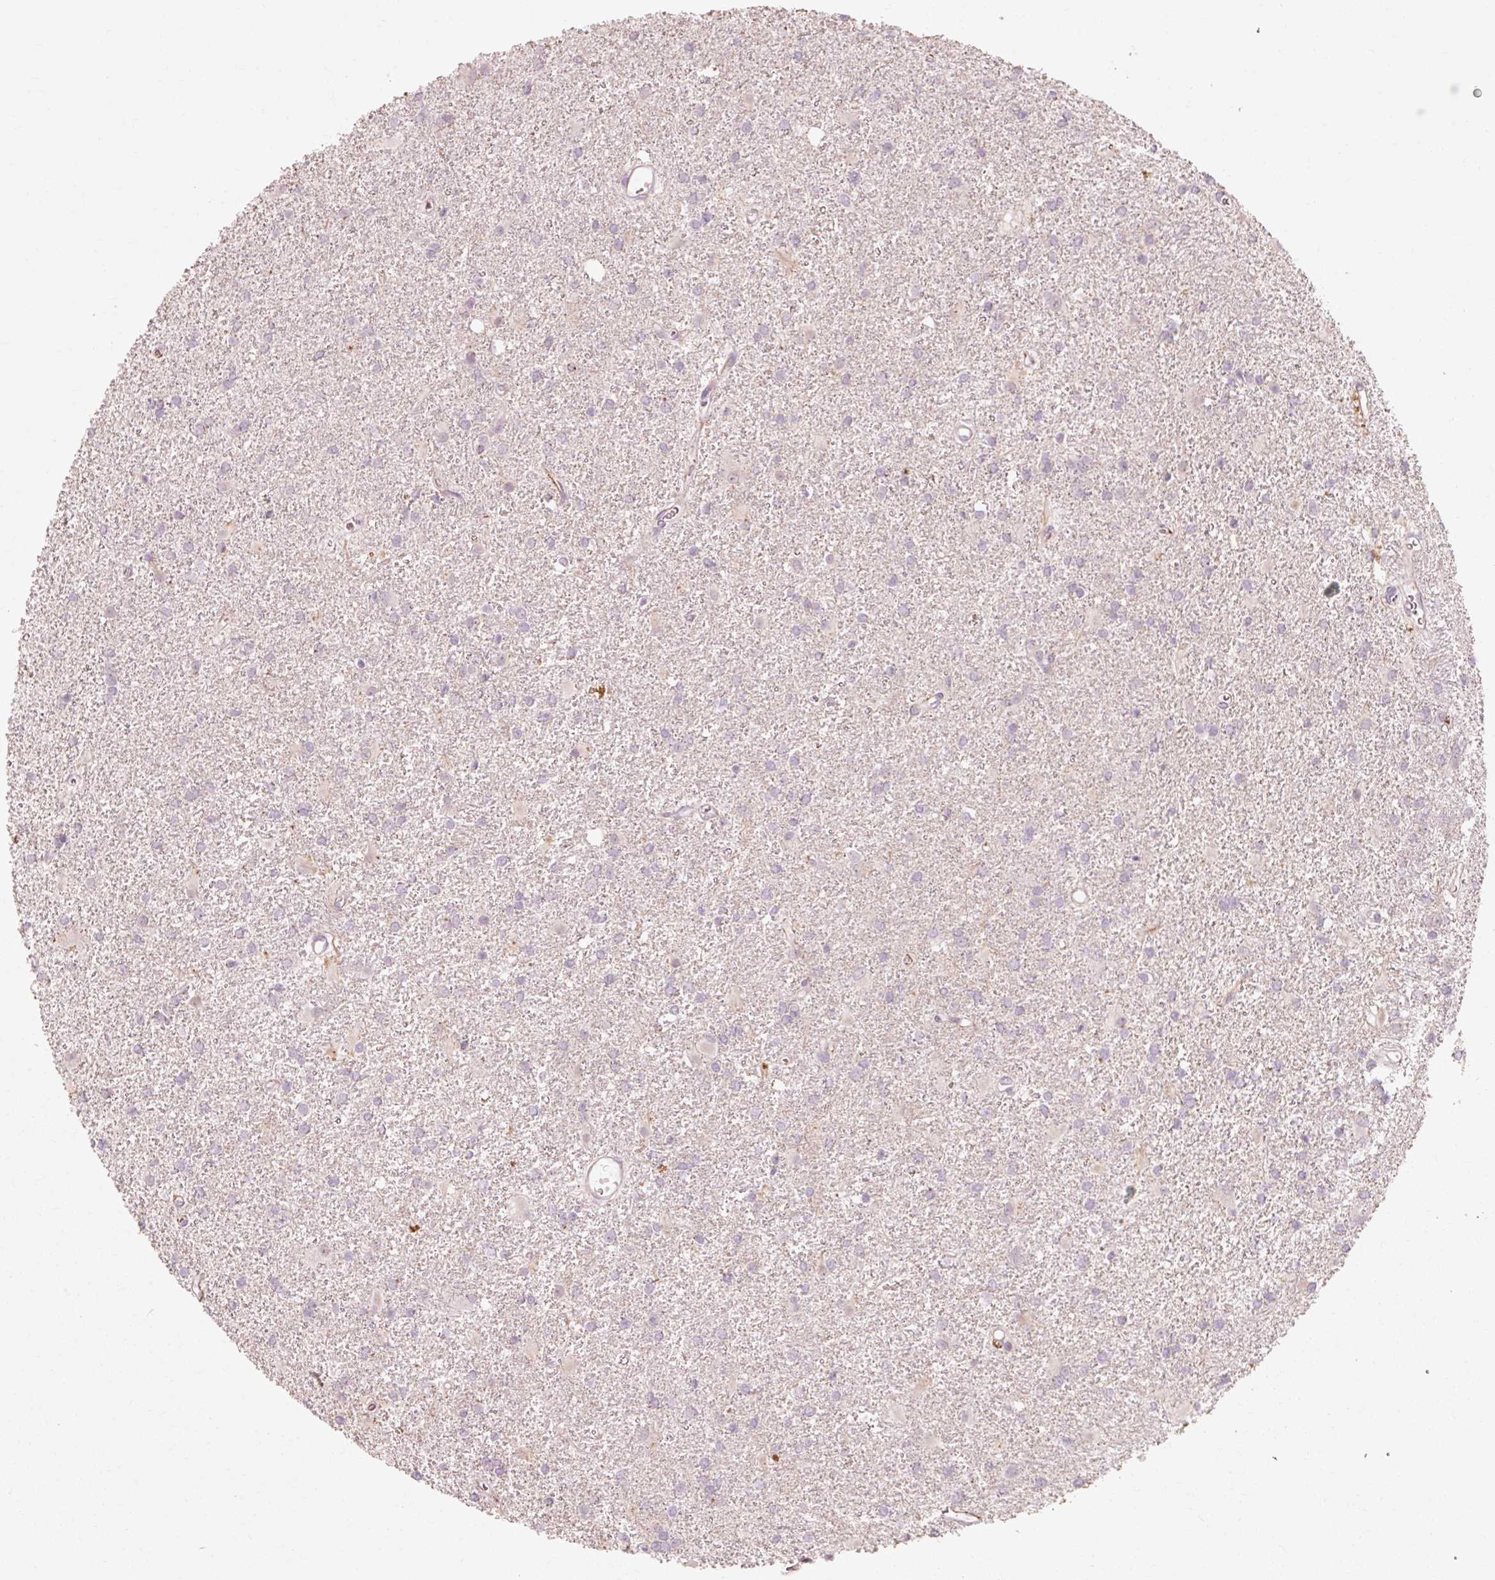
{"staining": {"intensity": "negative", "quantity": "none", "location": "none"}, "tissue": "glioma", "cell_type": "Tumor cells", "image_type": "cancer", "snomed": [{"axis": "morphology", "description": "Glioma, malignant, High grade"}, {"axis": "topography", "description": "Brain"}], "caption": "IHC micrograph of neoplastic tissue: human high-grade glioma (malignant) stained with DAB shows no significant protein staining in tumor cells. (DAB immunohistochemistry visualized using brightfield microscopy, high magnification).", "gene": "TRIM73", "patient": {"sex": "female", "age": 50}}